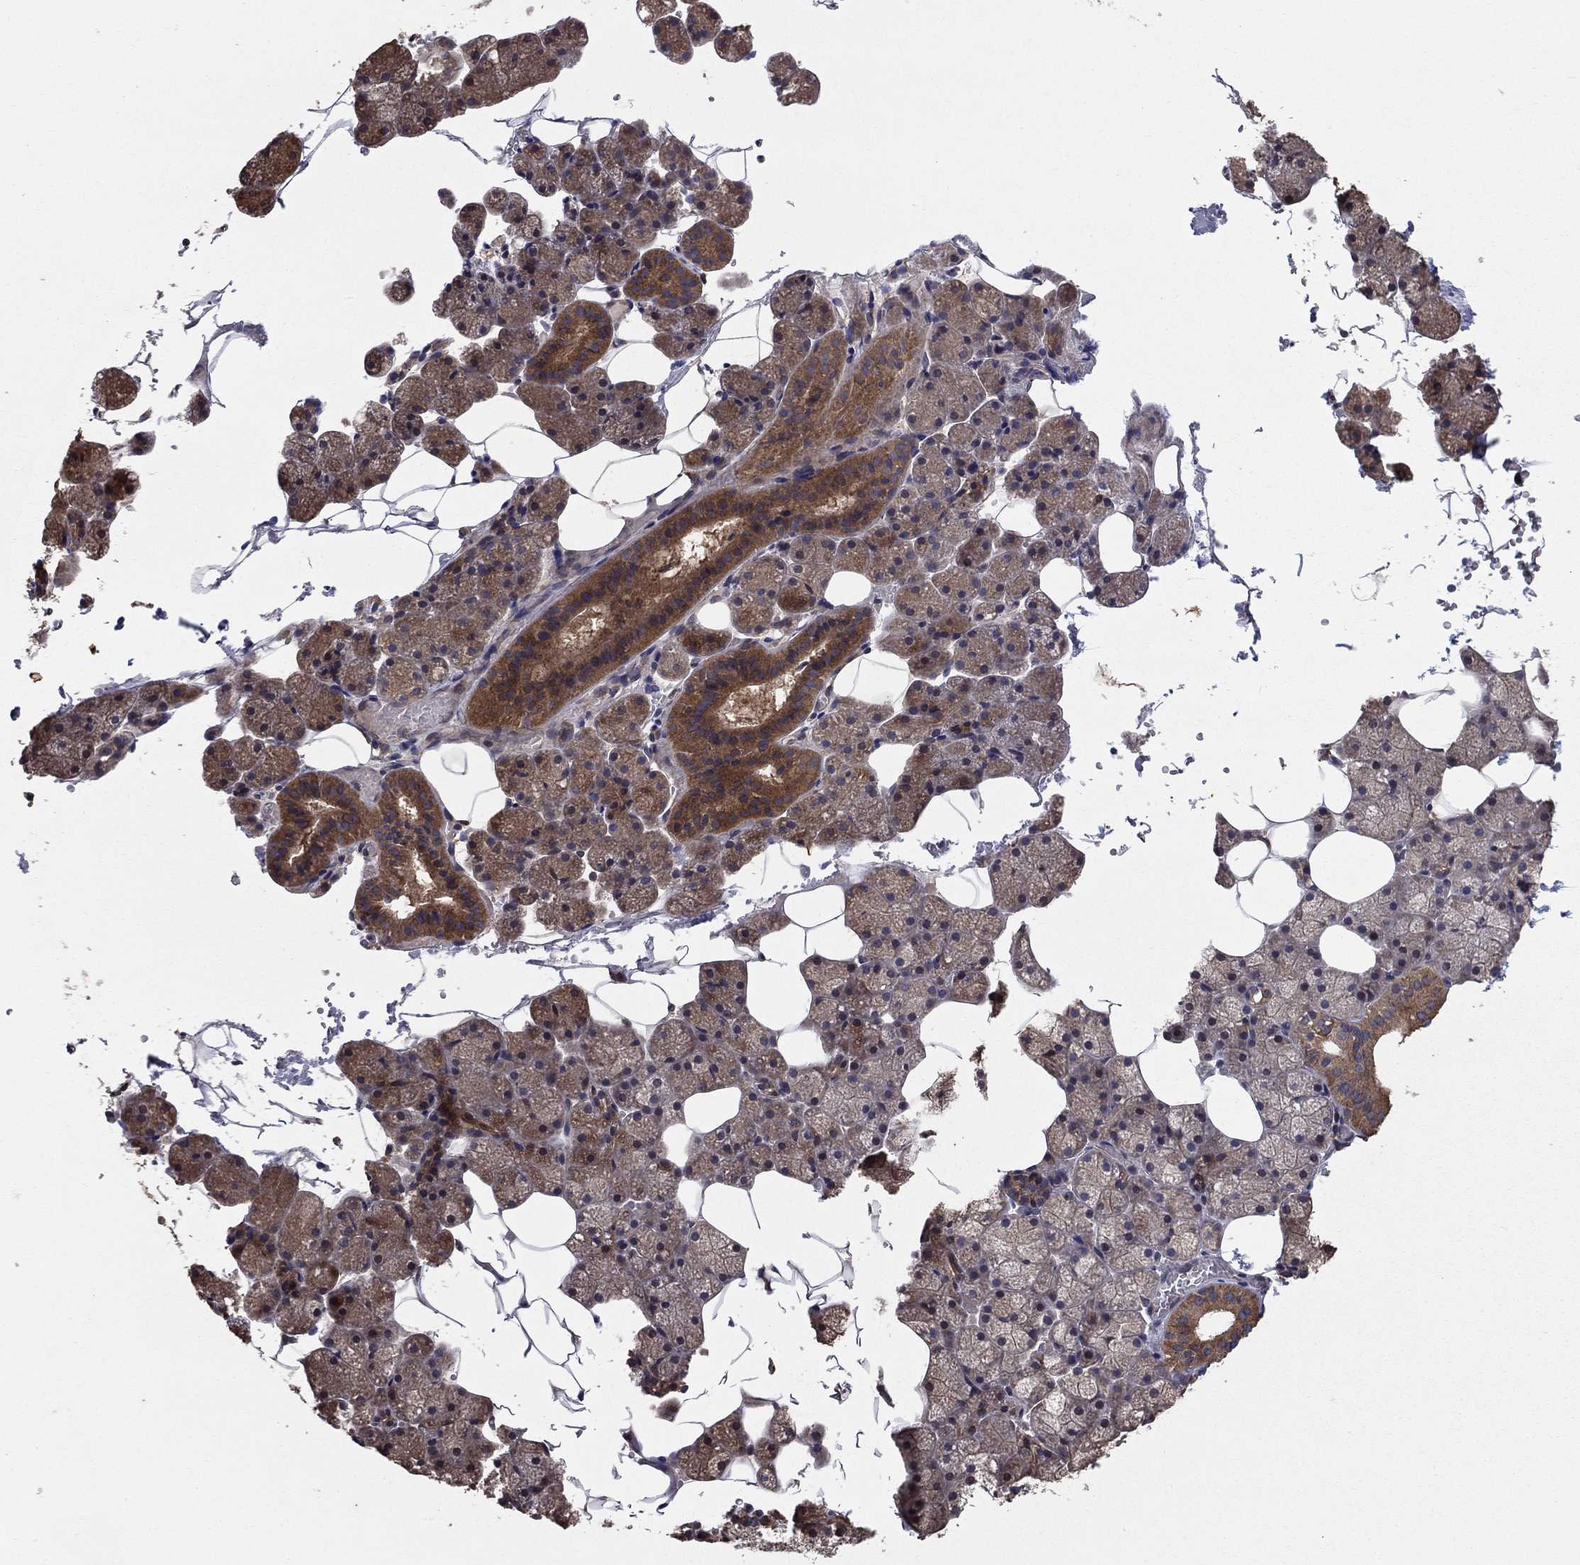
{"staining": {"intensity": "moderate", "quantity": "25%-75%", "location": "cytoplasmic/membranous"}, "tissue": "salivary gland", "cell_type": "Glandular cells", "image_type": "normal", "snomed": [{"axis": "morphology", "description": "Normal tissue, NOS"}, {"axis": "topography", "description": "Salivary gland"}], "caption": "Immunohistochemistry (IHC) (DAB) staining of benign salivary gland shows moderate cytoplasmic/membranous protein expression in approximately 25%-75% of glandular cells.", "gene": "BABAM2", "patient": {"sex": "male", "age": 38}}